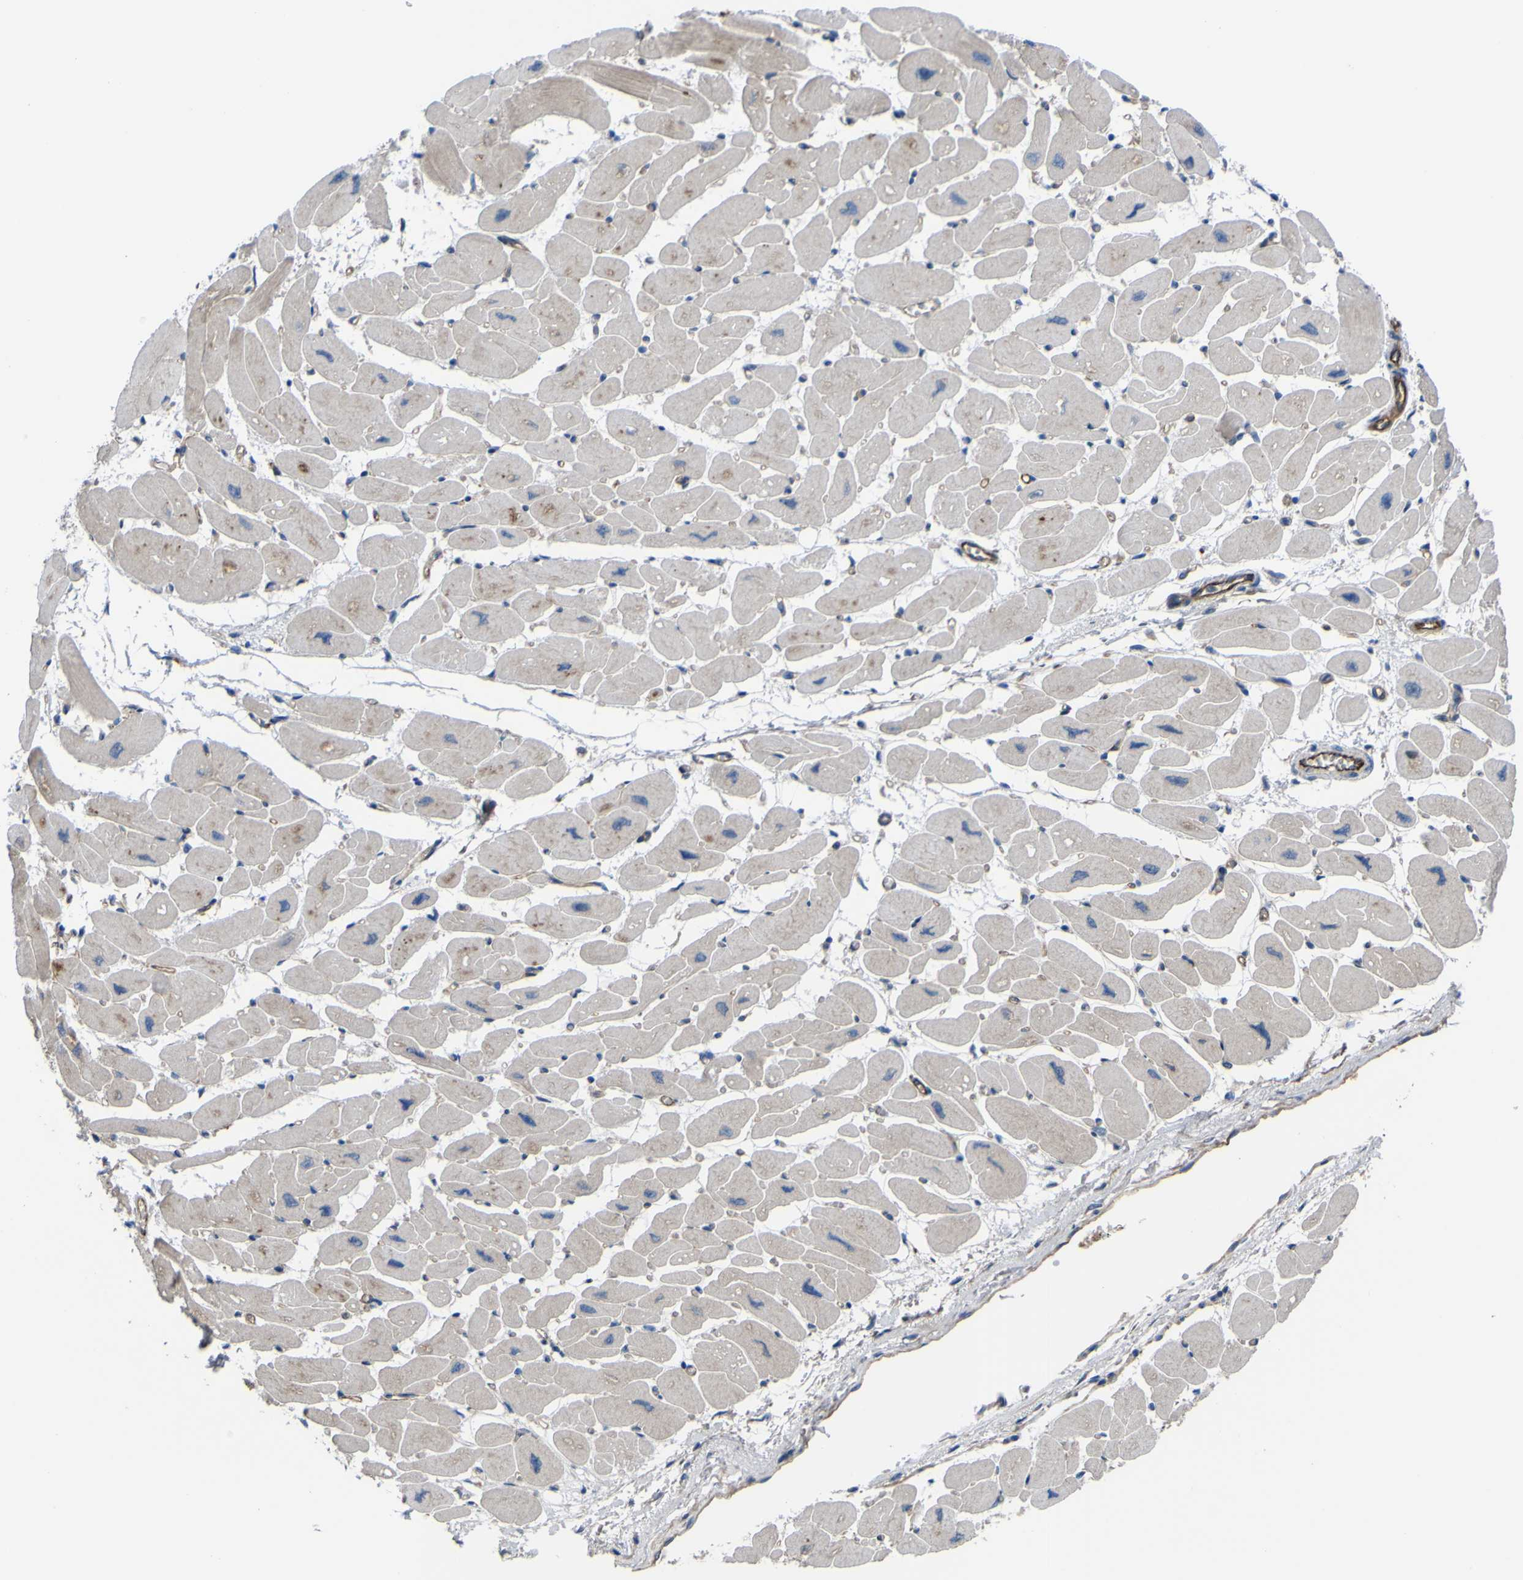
{"staining": {"intensity": "weak", "quantity": "<25%", "location": "cytoplasmic/membranous"}, "tissue": "heart muscle", "cell_type": "Cardiomyocytes", "image_type": "normal", "snomed": [{"axis": "morphology", "description": "Normal tissue, NOS"}, {"axis": "topography", "description": "Heart"}], "caption": "DAB (3,3'-diaminobenzidine) immunohistochemical staining of unremarkable heart muscle shows no significant expression in cardiomyocytes. The staining was performed using DAB to visualize the protein expression in brown, while the nuclei were stained in blue with hematoxylin (Magnification: 20x).", "gene": "FBXO30", "patient": {"sex": "female", "age": 54}}